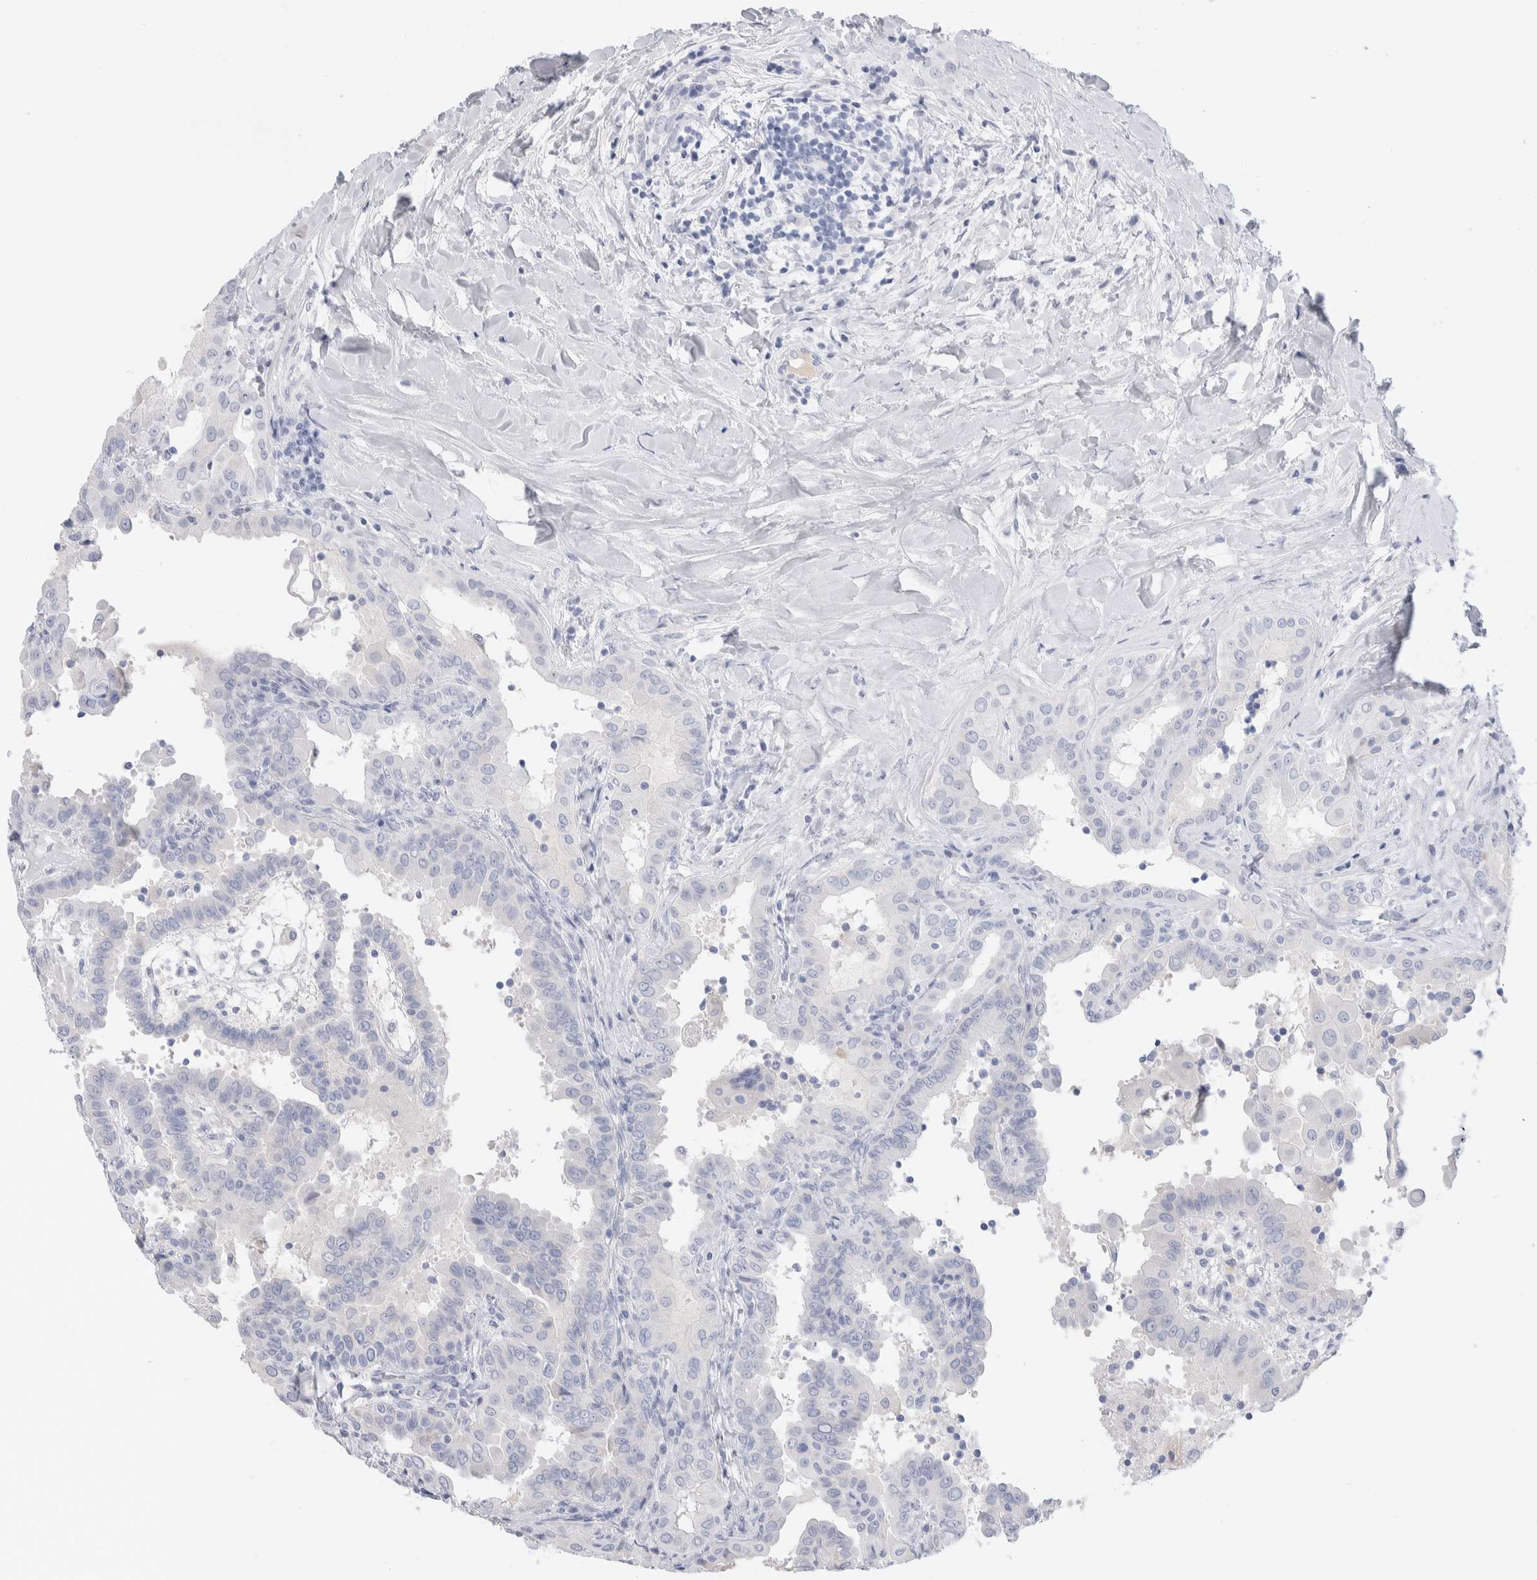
{"staining": {"intensity": "negative", "quantity": "none", "location": "none"}, "tissue": "thyroid cancer", "cell_type": "Tumor cells", "image_type": "cancer", "snomed": [{"axis": "morphology", "description": "Papillary adenocarcinoma, NOS"}, {"axis": "topography", "description": "Thyroid gland"}], "caption": "Tumor cells show no significant protein expression in thyroid papillary adenocarcinoma.", "gene": "GDA", "patient": {"sex": "male", "age": 33}}